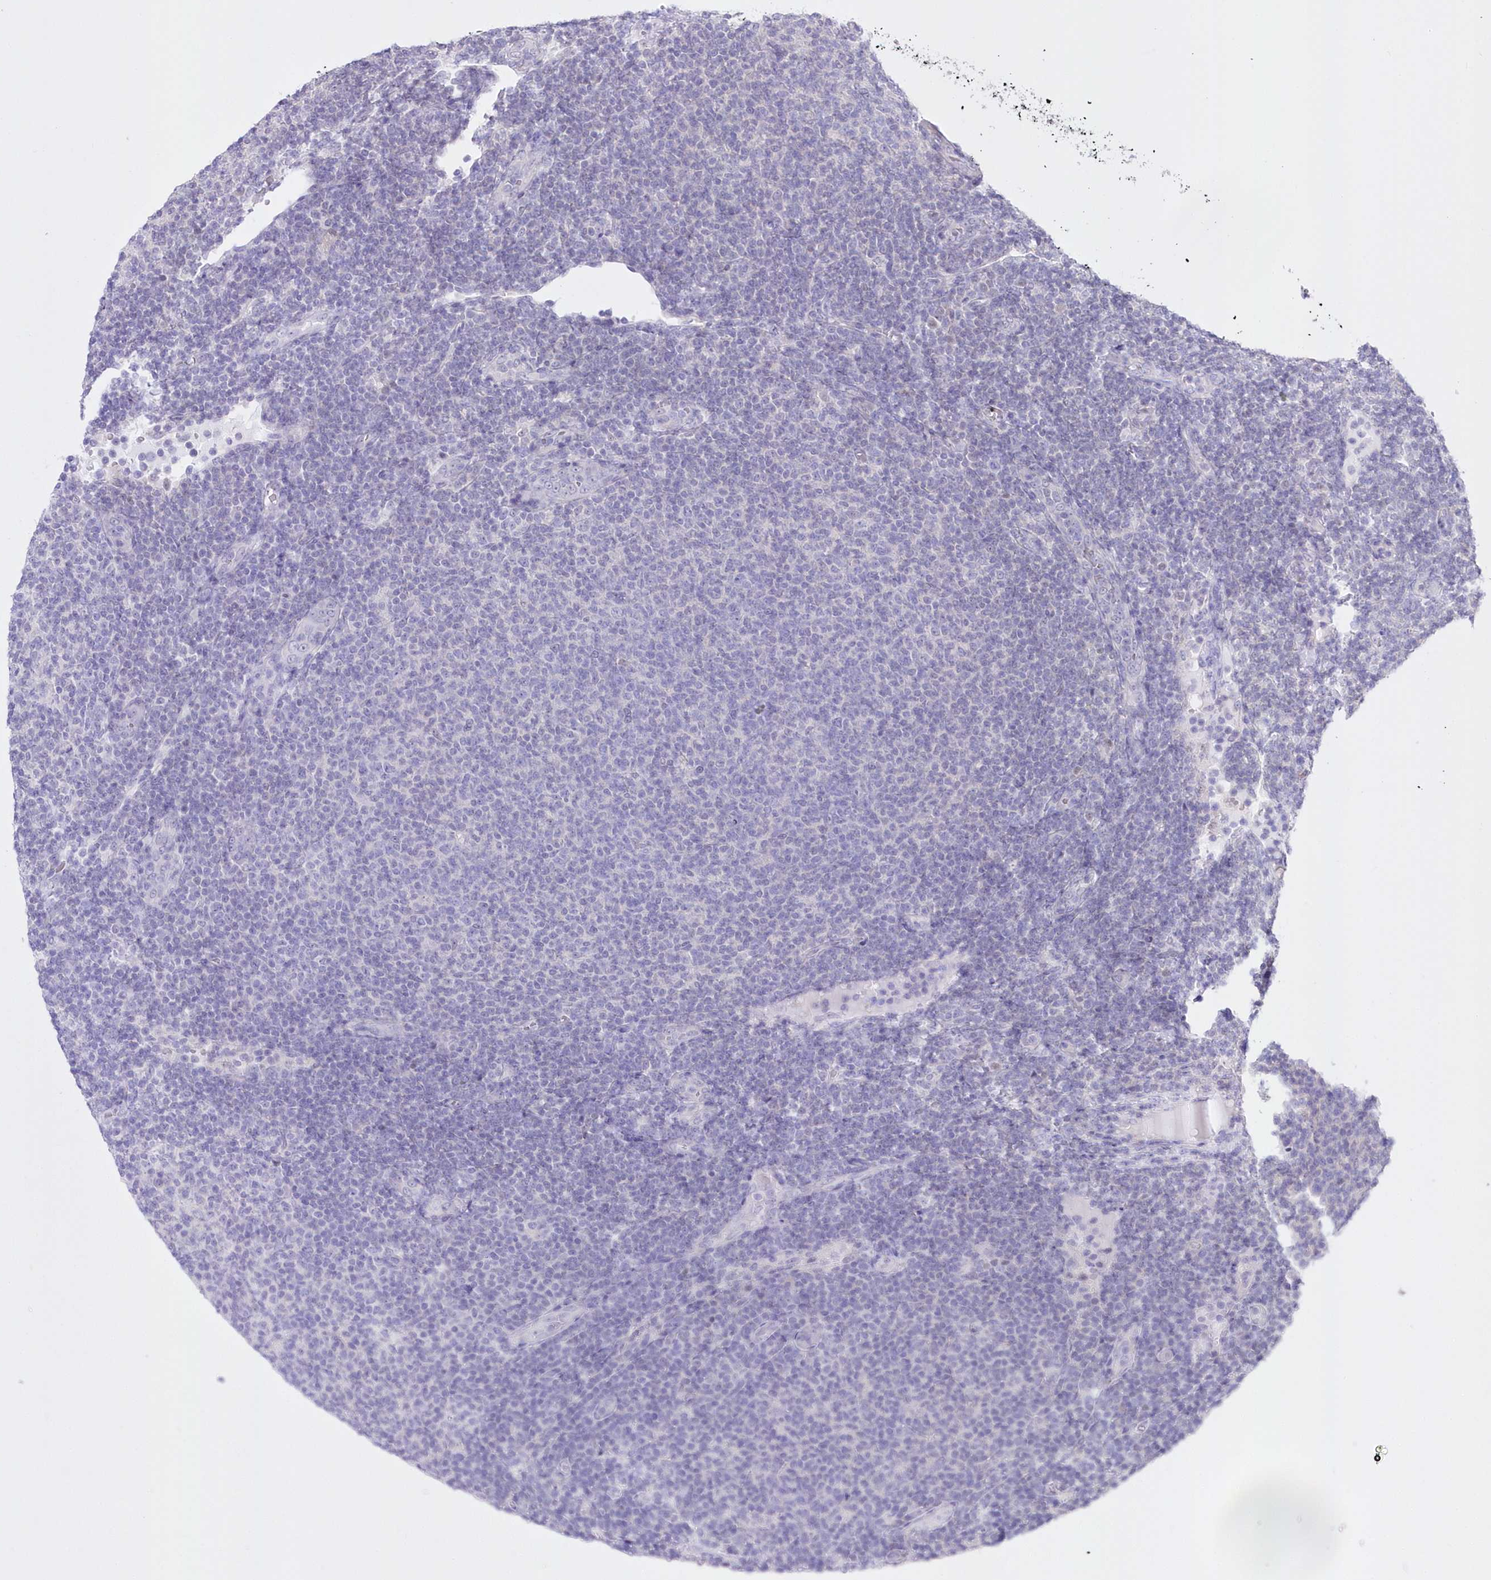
{"staining": {"intensity": "negative", "quantity": "none", "location": "none"}, "tissue": "lymphoma", "cell_type": "Tumor cells", "image_type": "cancer", "snomed": [{"axis": "morphology", "description": "Malignant lymphoma, non-Hodgkin's type, Low grade"}, {"axis": "topography", "description": "Lymph node"}], "caption": "Histopathology image shows no significant protein expression in tumor cells of malignant lymphoma, non-Hodgkin's type (low-grade).", "gene": "UBA6", "patient": {"sex": "male", "age": 66}}